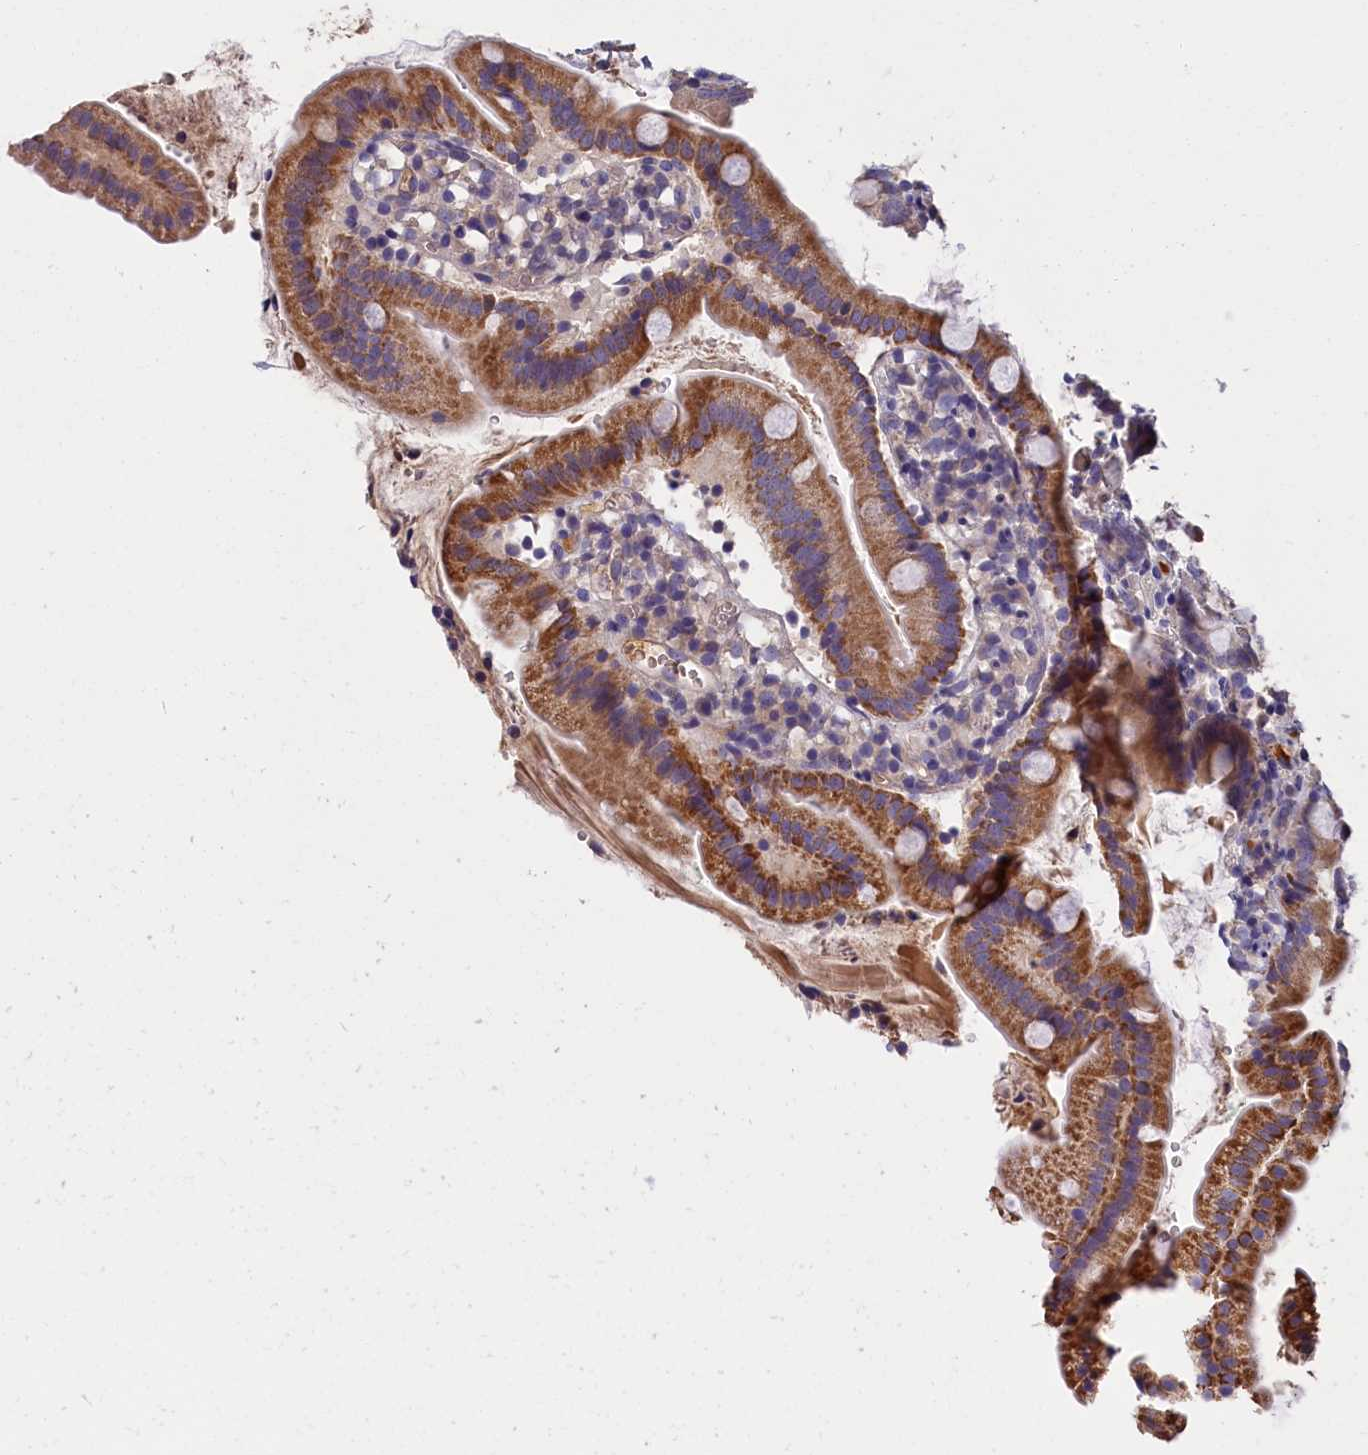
{"staining": {"intensity": "moderate", "quantity": "25%-75%", "location": "cytoplasmic/membranous"}, "tissue": "duodenum", "cell_type": "Glandular cells", "image_type": "normal", "snomed": [{"axis": "morphology", "description": "Normal tissue, NOS"}, {"axis": "topography", "description": "Duodenum"}], "caption": "Immunohistochemistry (IHC) (DAB) staining of normal duodenum displays moderate cytoplasmic/membranous protein staining in approximately 25%-75% of glandular cells. (DAB = brown stain, brightfield microscopy at high magnification).", "gene": "ITIH1", "patient": {"sex": "female", "age": 67}}